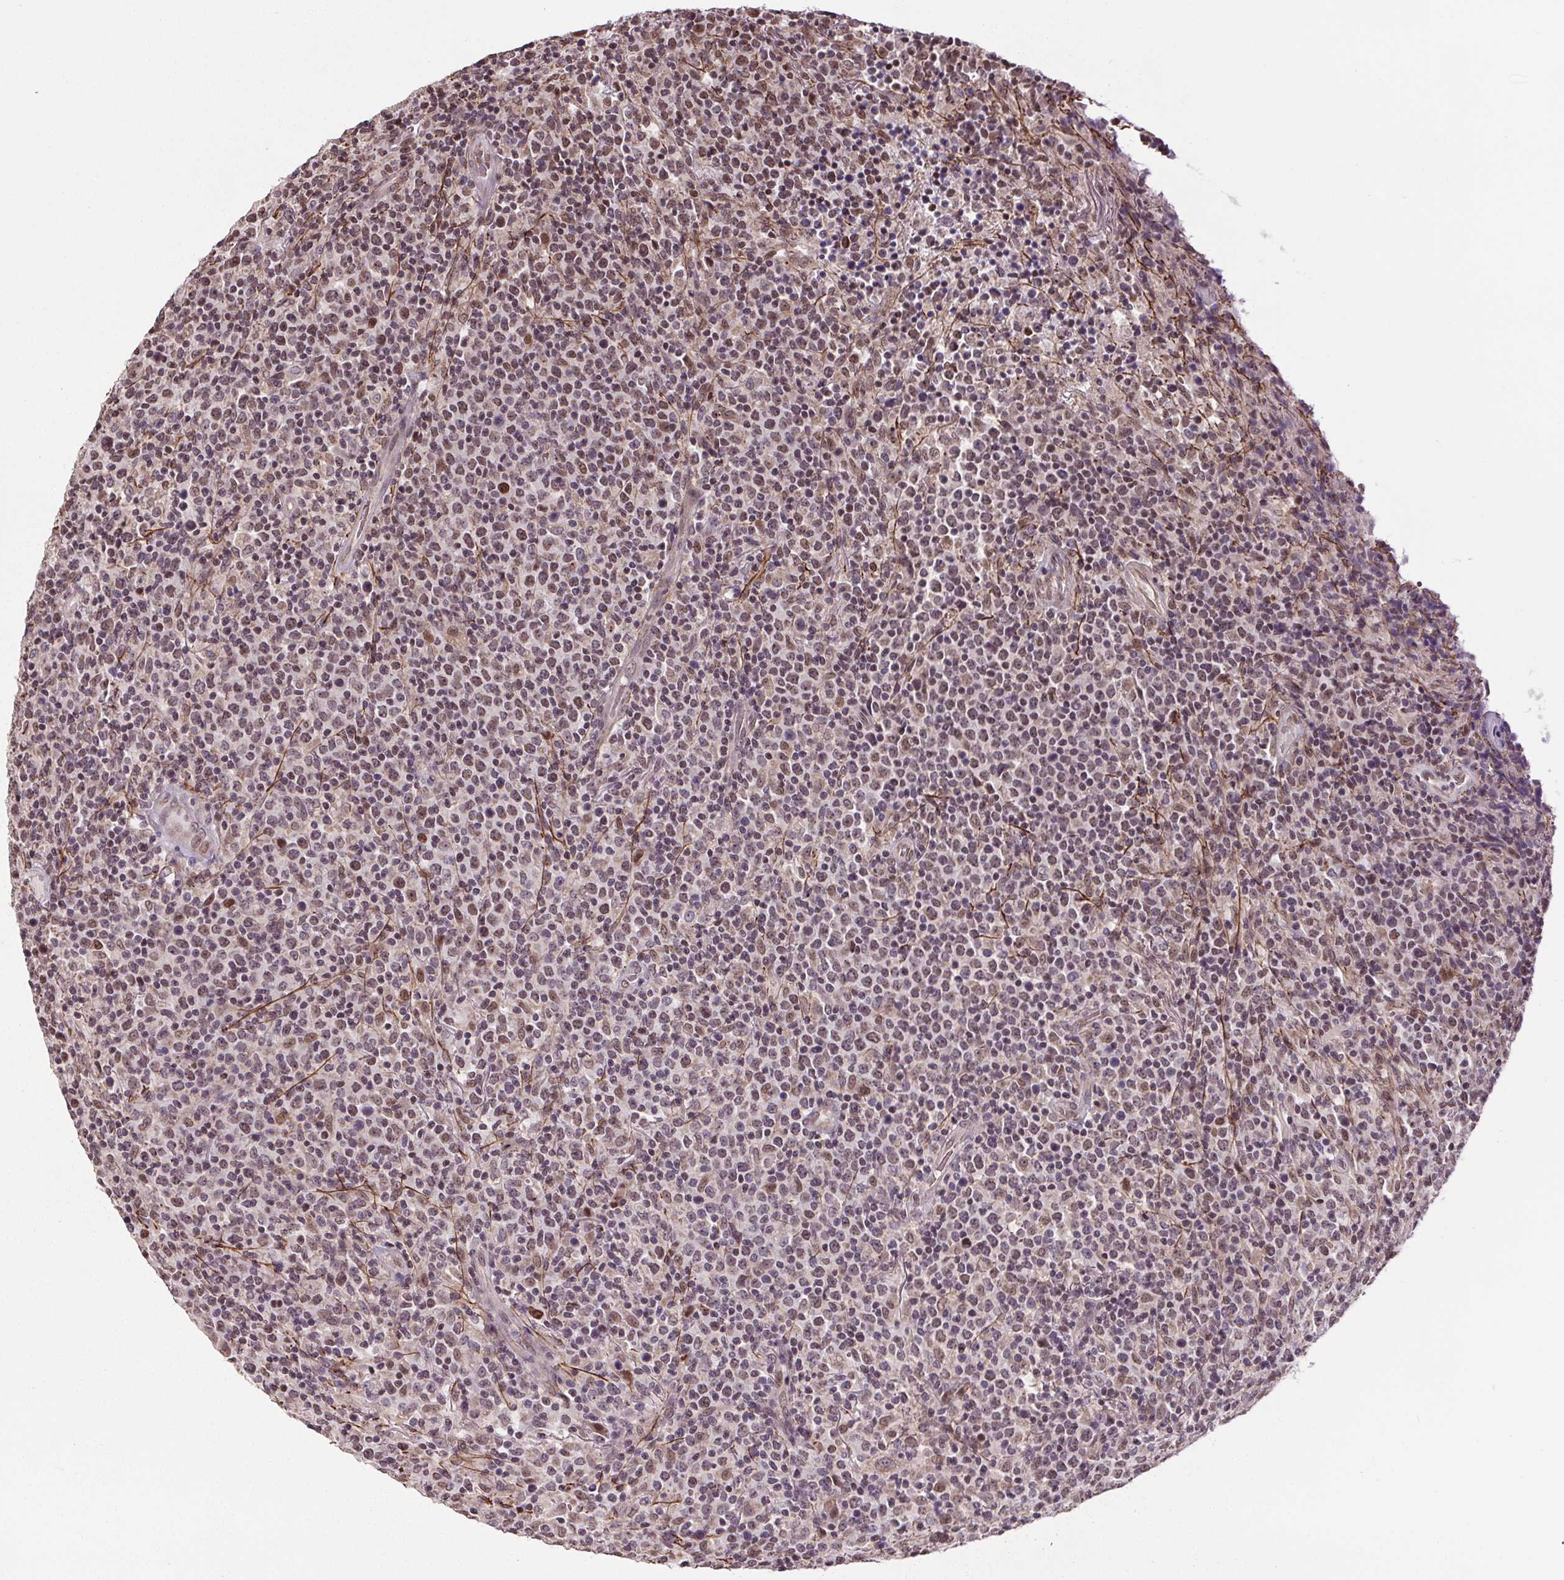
{"staining": {"intensity": "moderate", "quantity": "<25%", "location": "nuclear"}, "tissue": "lymphoma", "cell_type": "Tumor cells", "image_type": "cancer", "snomed": [{"axis": "morphology", "description": "Malignant lymphoma, non-Hodgkin's type, High grade"}, {"axis": "topography", "description": "Lung"}], "caption": "Lymphoma tissue exhibits moderate nuclear staining in about <25% of tumor cells", "gene": "KIAA0232", "patient": {"sex": "male", "age": 79}}